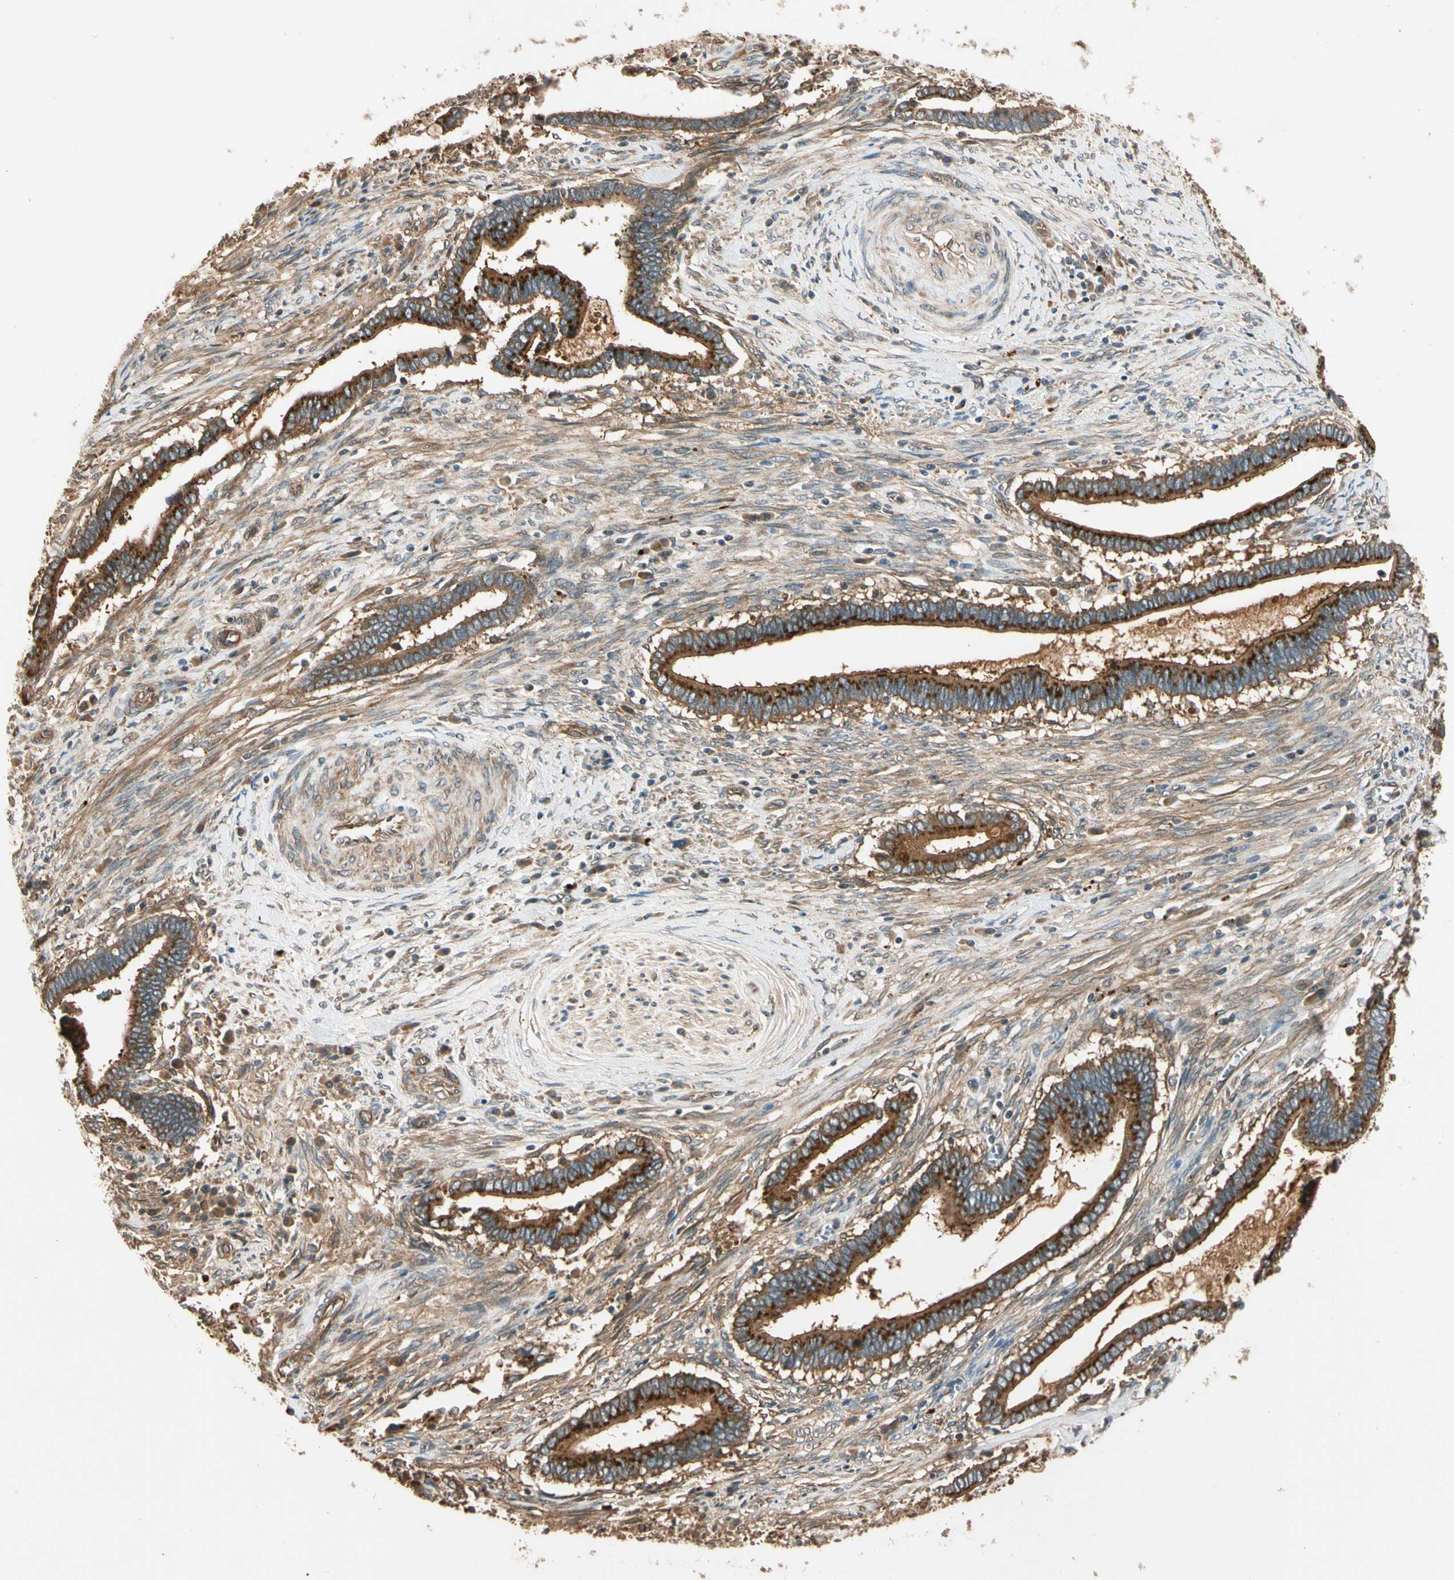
{"staining": {"intensity": "moderate", "quantity": ">75%", "location": "cytoplasmic/membranous"}, "tissue": "cervical cancer", "cell_type": "Tumor cells", "image_type": "cancer", "snomed": [{"axis": "morphology", "description": "Adenocarcinoma, NOS"}, {"axis": "topography", "description": "Cervix"}], "caption": "Protein analysis of cervical cancer tissue displays moderate cytoplasmic/membranous expression in about >75% of tumor cells.", "gene": "ROCK2", "patient": {"sex": "female", "age": 44}}